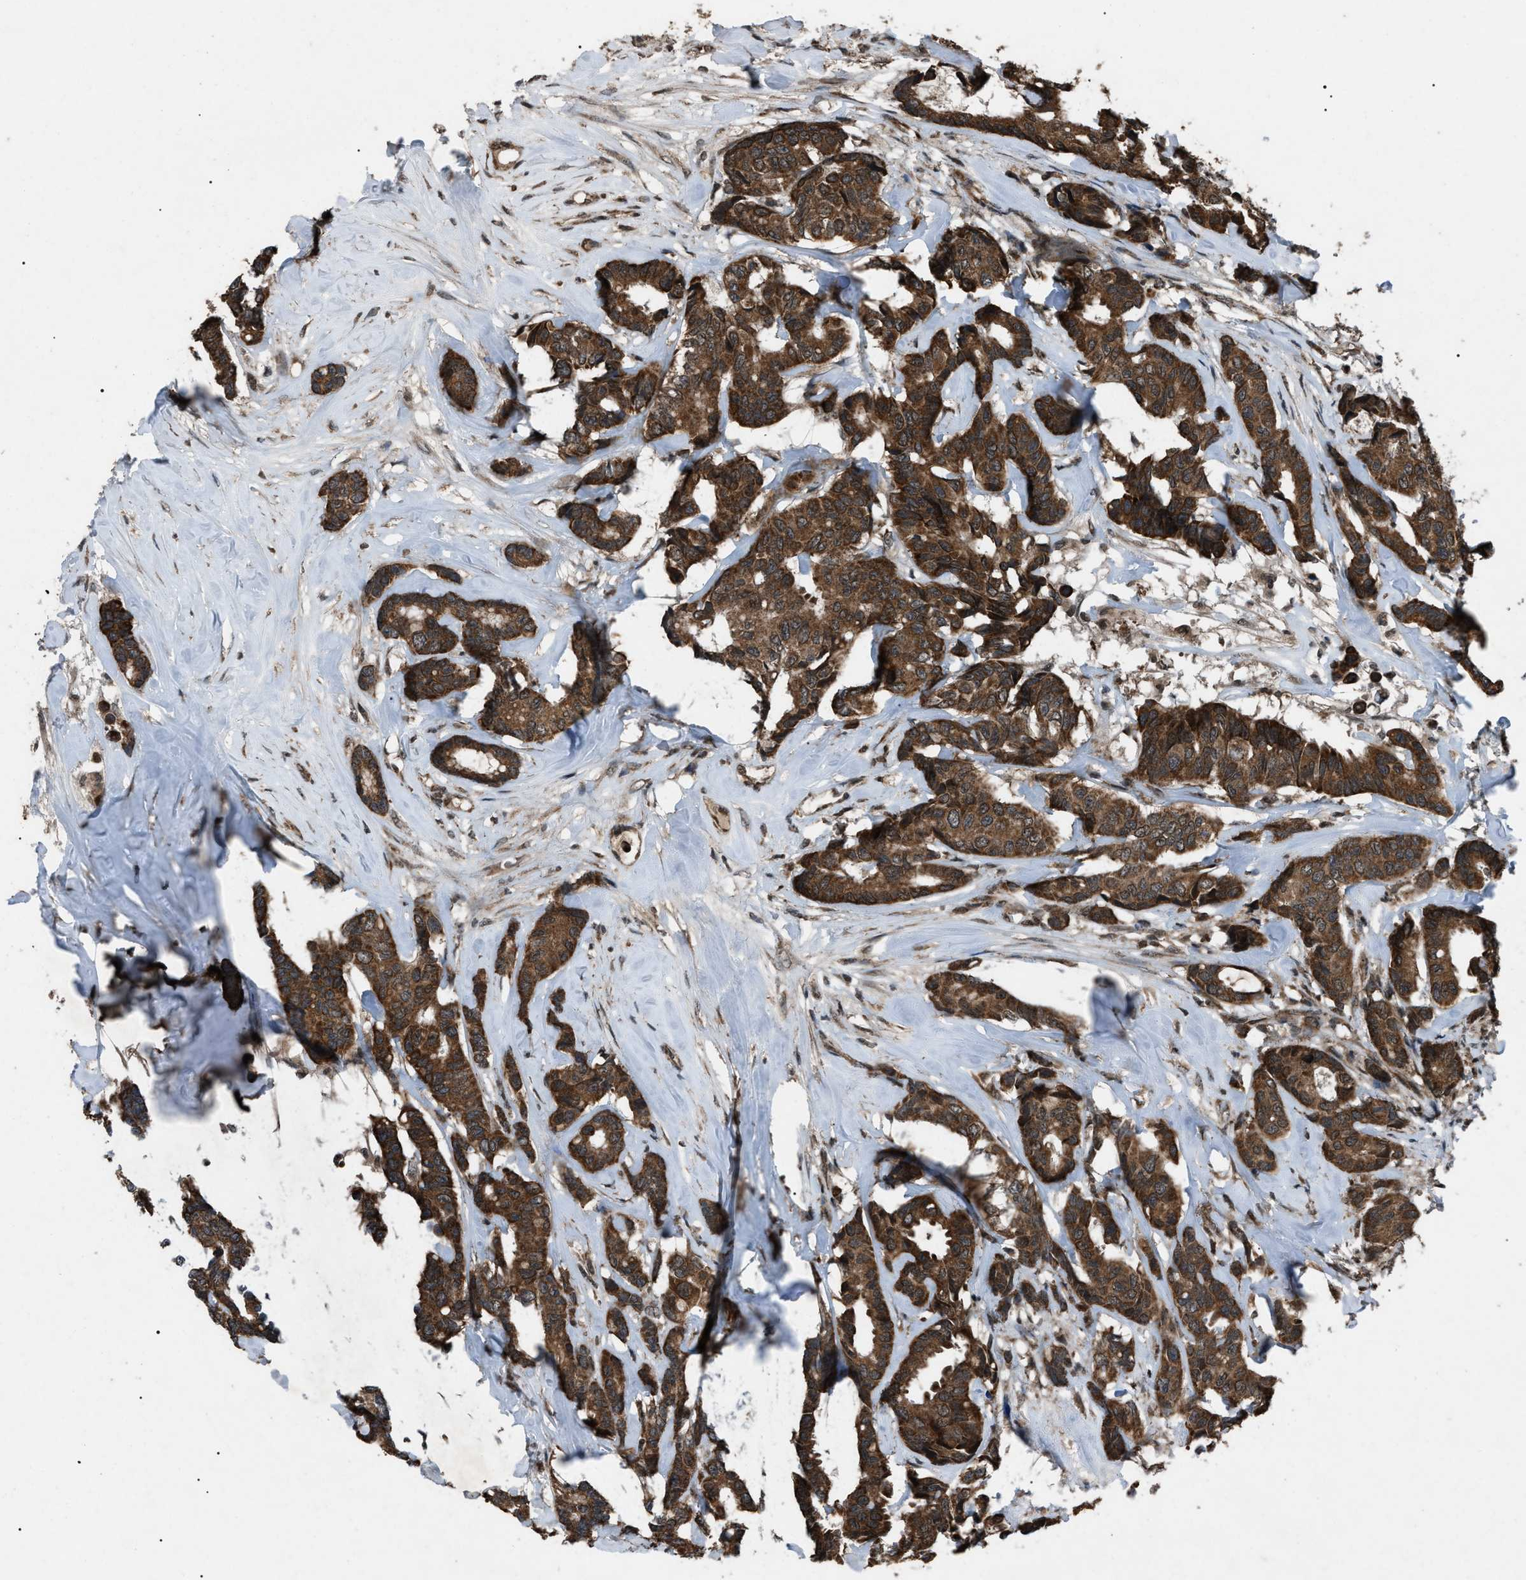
{"staining": {"intensity": "strong", "quantity": ">75%", "location": "cytoplasmic/membranous"}, "tissue": "breast cancer", "cell_type": "Tumor cells", "image_type": "cancer", "snomed": [{"axis": "morphology", "description": "Duct carcinoma"}, {"axis": "topography", "description": "Breast"}], "caption": "Breast infiltrating ductal carcinoma stained for a protein exhibits strong cytoplasmic/membranous positivity in tumor cells.", "gene": "ZFAND2A", "patient": {"sex": "female", "age": 87}}